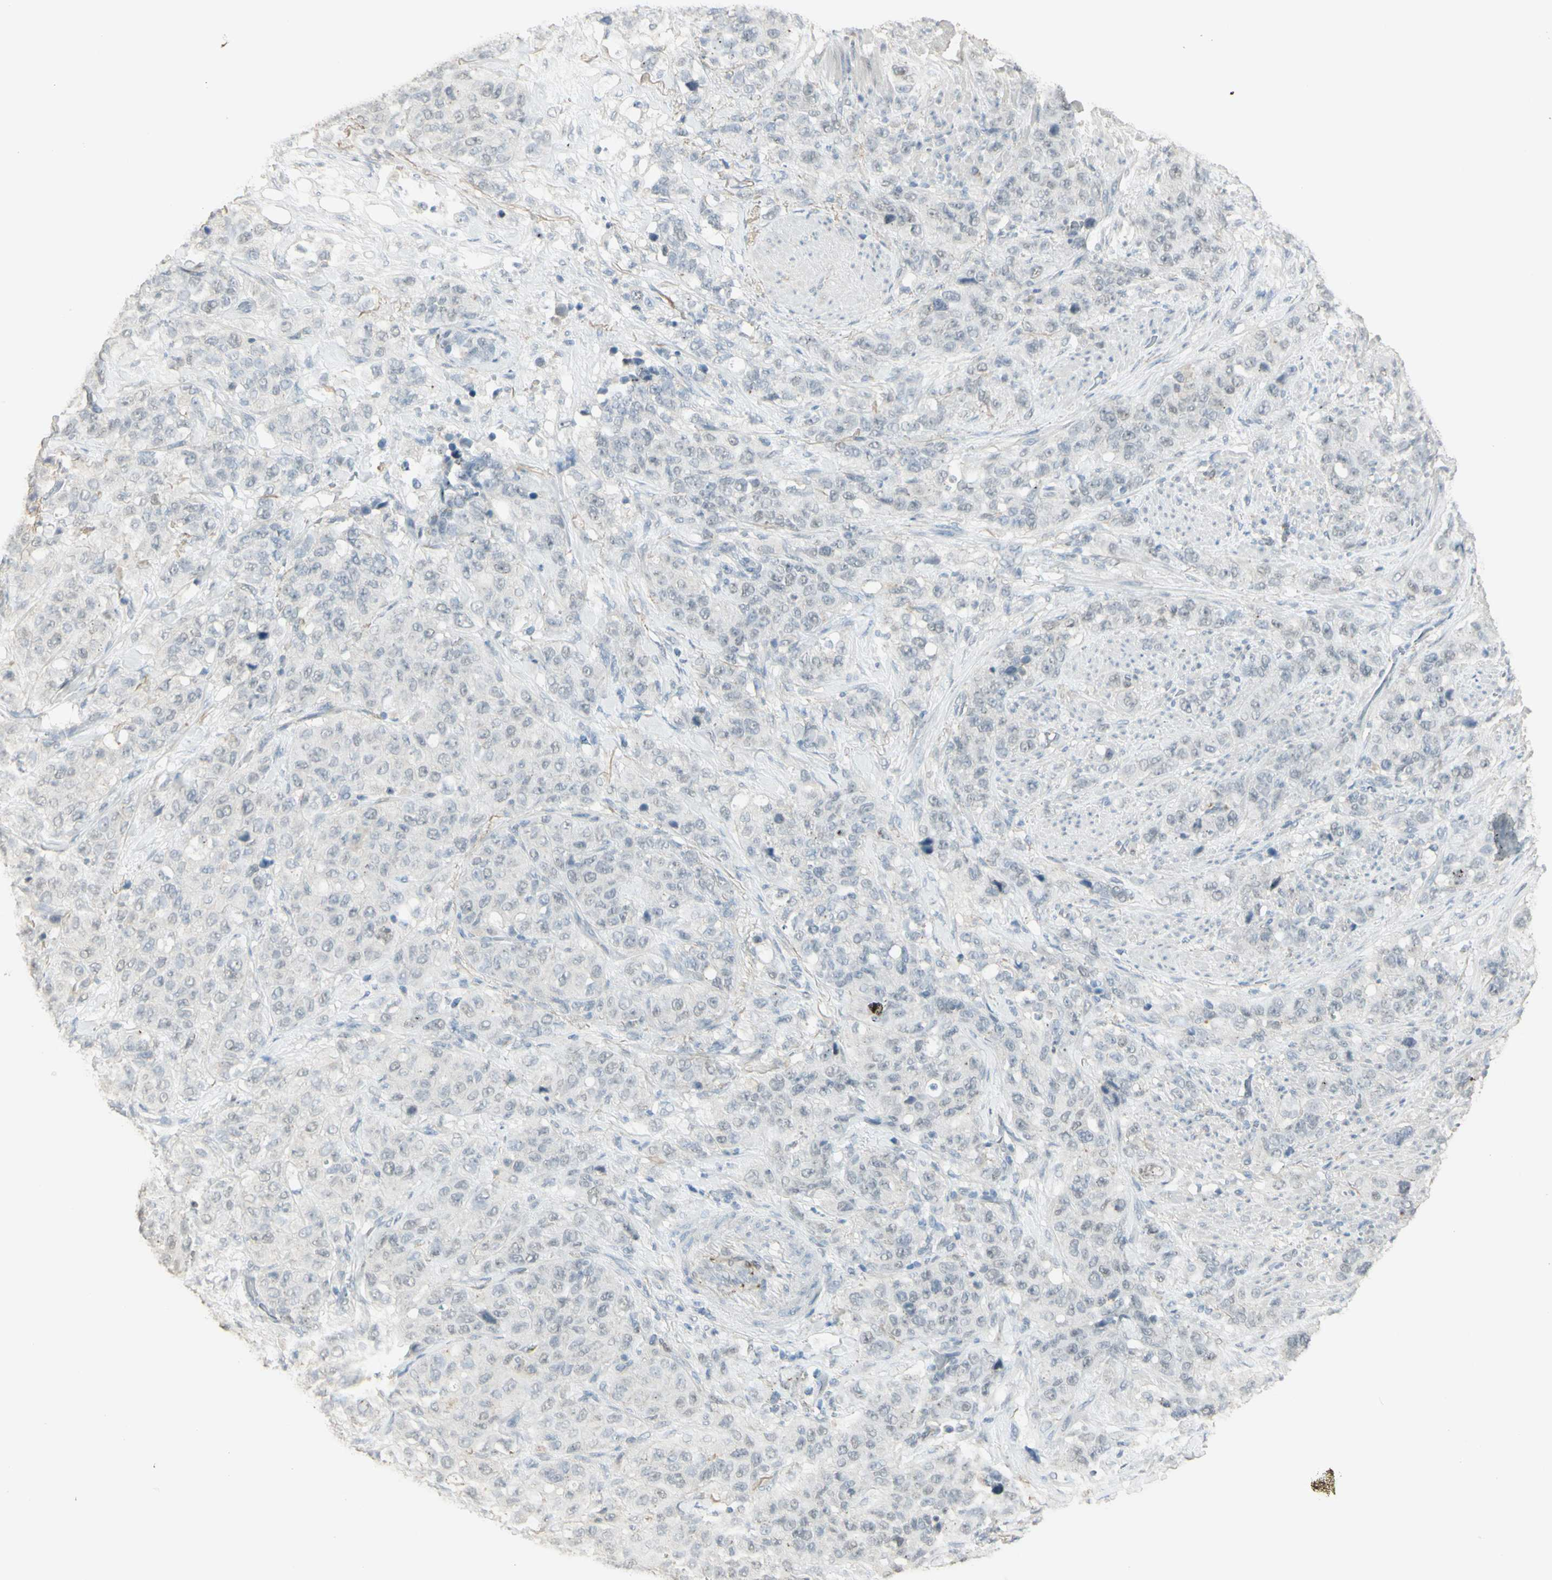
{"staining": {"intensity": "negative", "quantity": "none", "location": "none"}, "tissue": "stomach cancer", "cell_type": "Tumor cells", "image_type": "cancer", "snomed": [{"axis": "morphology", "description": "Adenocarcinoma, NOS"}, {"axis": "topography", "description": "Stomach"}], "caption": "Stomach cancer (adenocarcinoma) was stained to show a protein in brown. There is no significant expression in tumor cells. (Immunohistochemistry (ihc), brightfield microscopy, high magnification).", "gene": "MUC3A", "patient": {"sex": "male", "age": 48}}